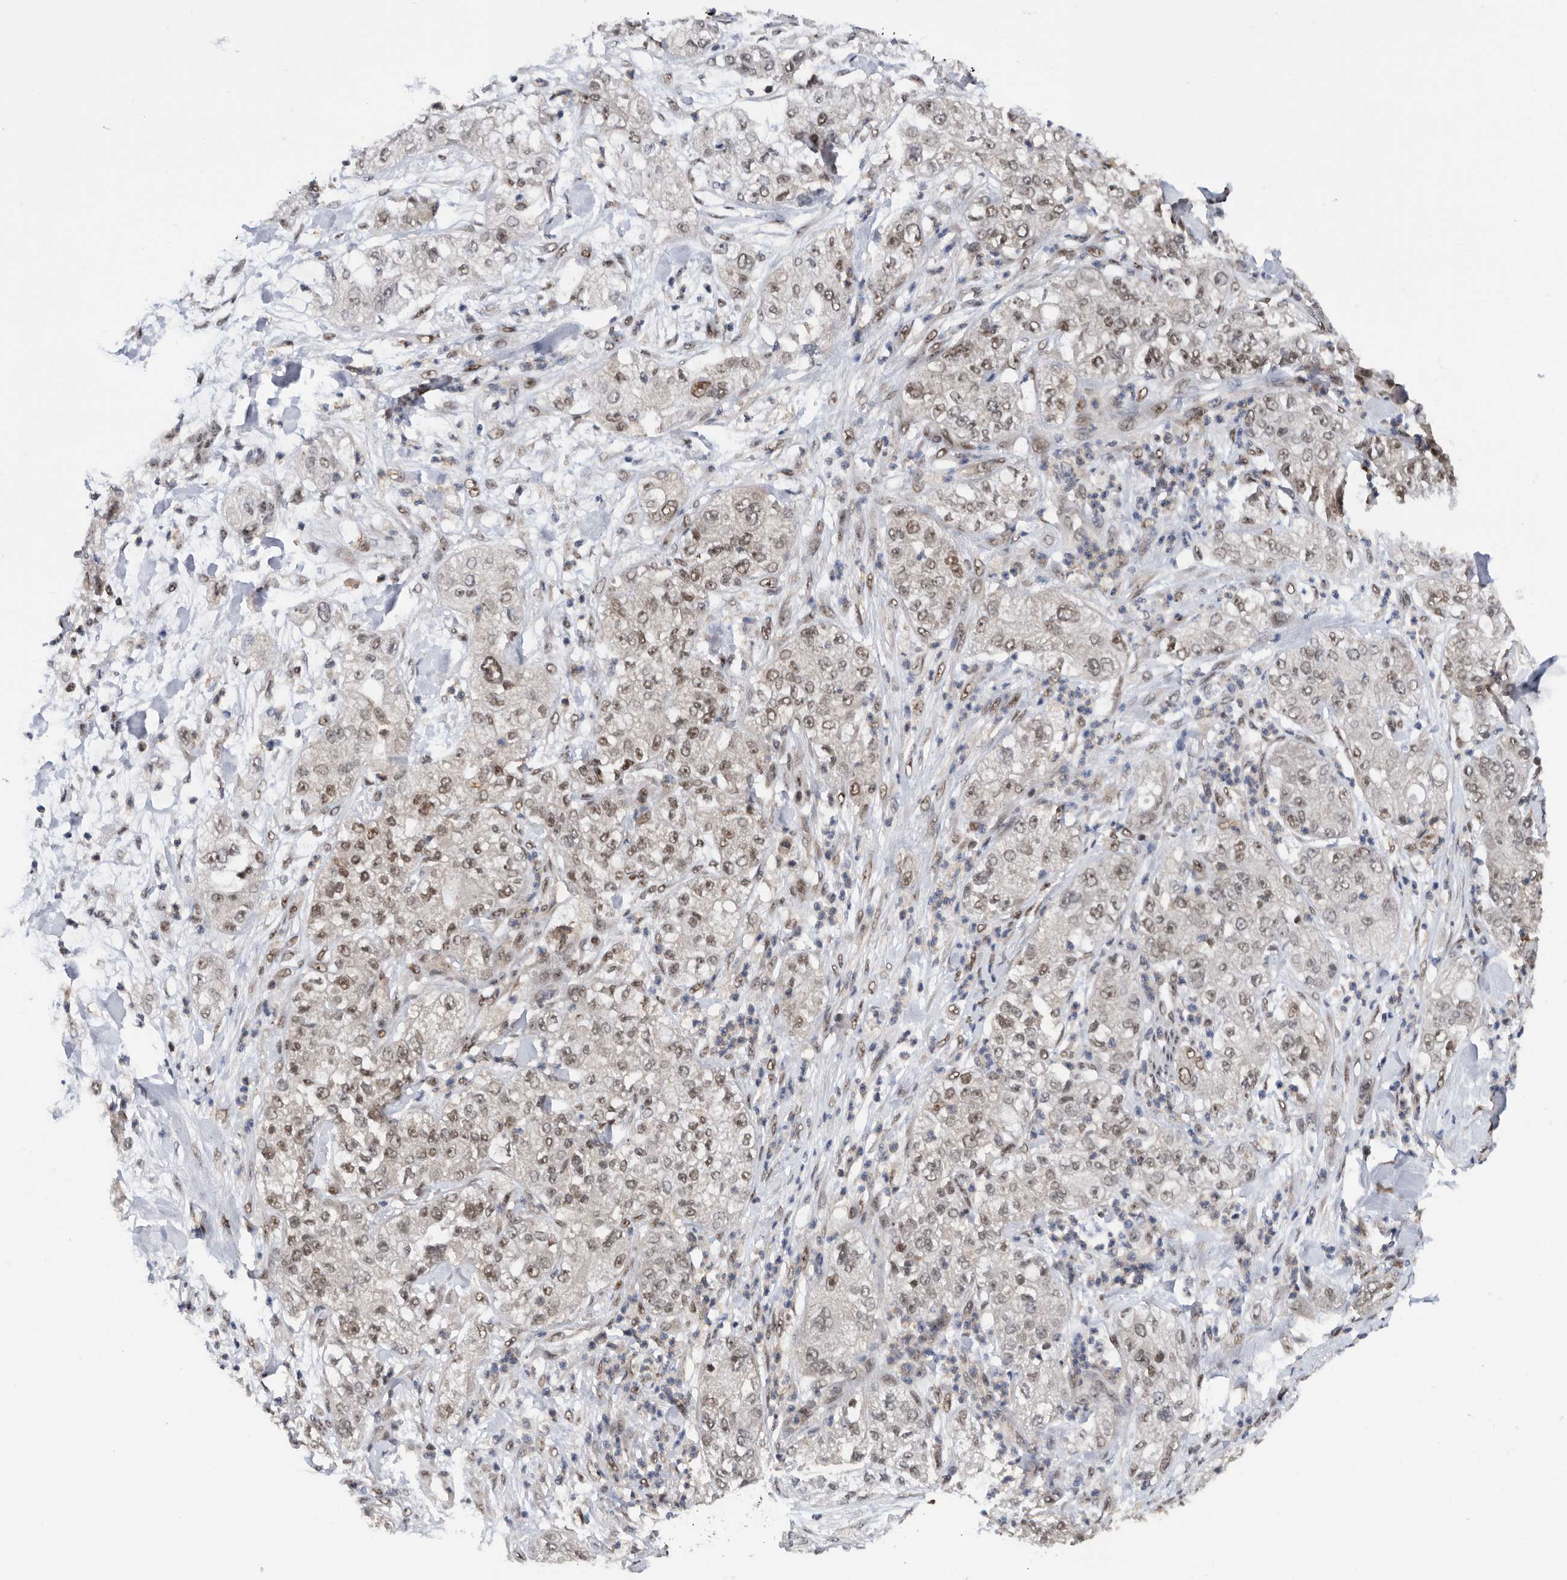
{"staining": {"intensity": "weak", "quantity": ">75%", "location": "nuclear"}, "tissue": "pancreatic cancer", "cell_type": "Tumor cells", "image_type": "cancer", "snomed": [{"axis": "morphology", "description": "Adenocarcinoma, NOS"}, {"axis": "topography", "description": "Pancreas"}], "caption": "Protein staining exhibits weak nuclear positivity in about >75% of tumor cells in adenocarcinoma (pancreatic).", "gene": "ZNF260", "patient": {"sex": "female", "age": 78}}